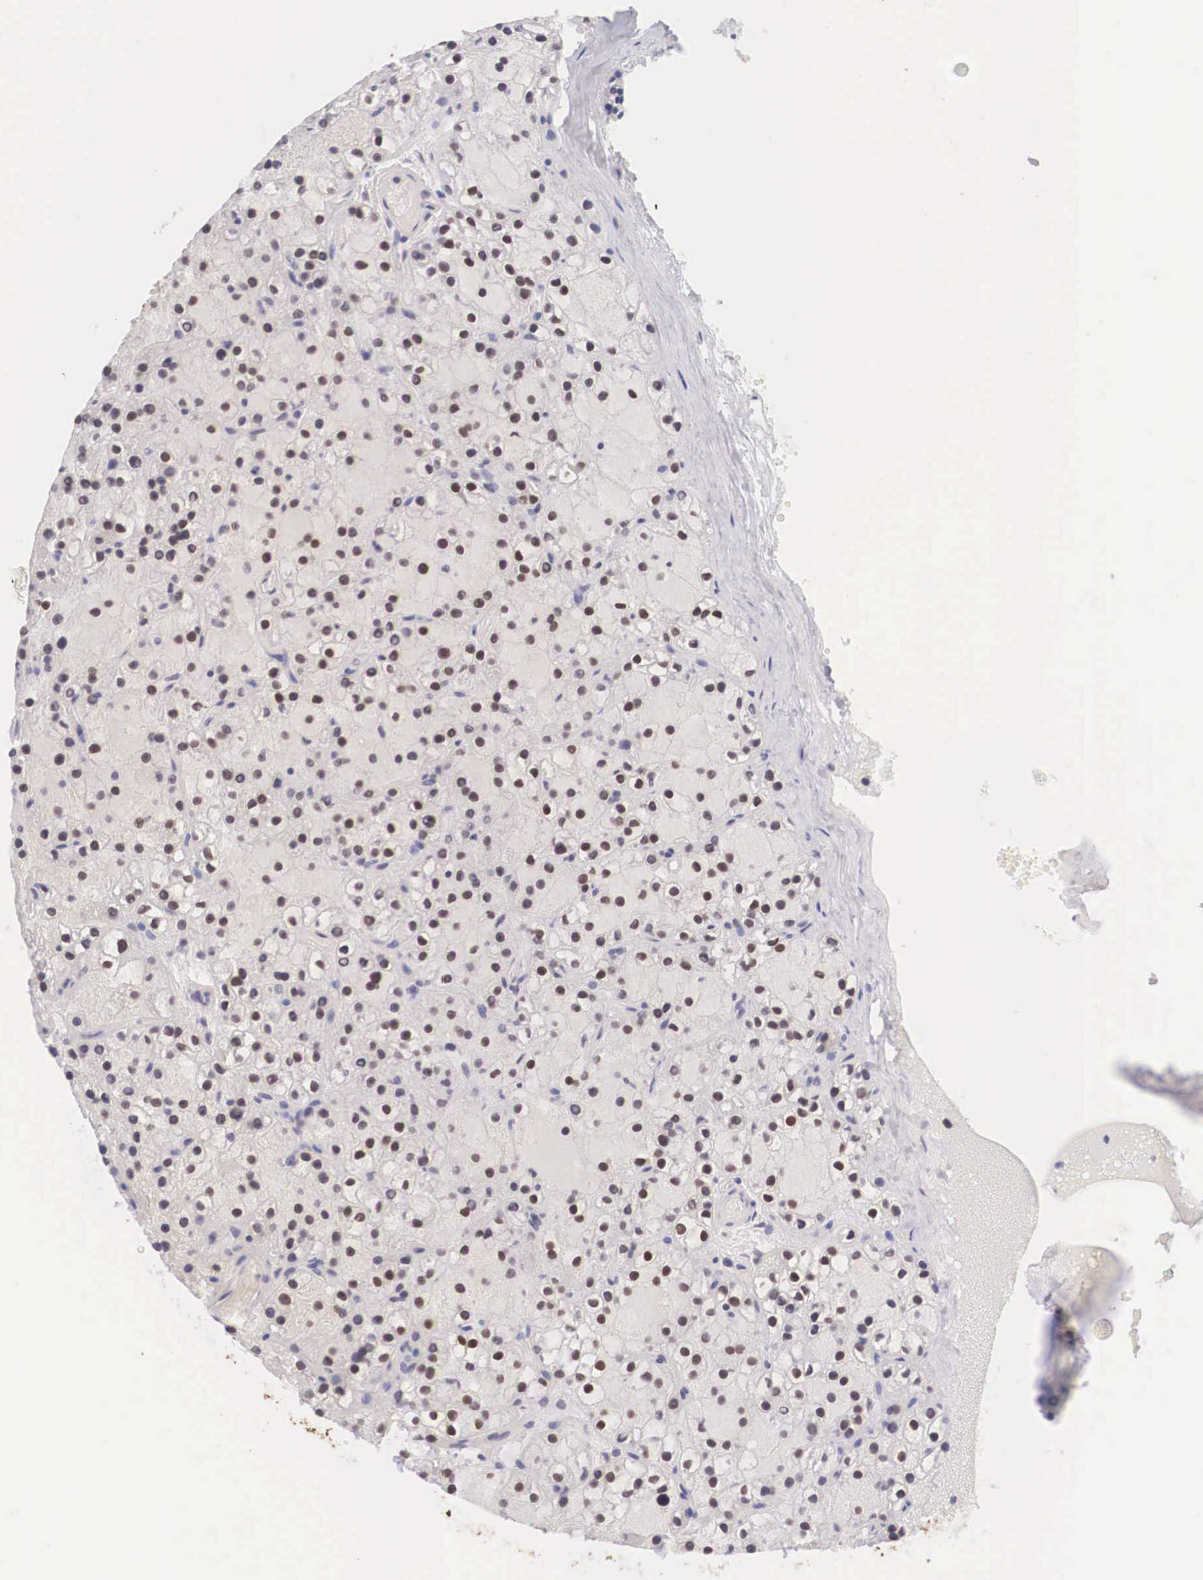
{"staining": {"intensity": "weak", "quantity": "25%-75%", "location": "nuclear"}, "tissue": "parathyroid gland", "cell_type": "Glandular cells", "image_type": "normal", "snomed": [{"axis": "morphology", "description": "Normal tissue, NOS"}, {"axis": "topography", "description": "Parathyroid gland"}], "caption": "IHC (DAB (3,3'-diaminobenzidine)) staining of normal parathyroid gland displays weak nuclear protein expression in approximately 25%-75% of glandular cells.", "gene": "ZNF275", "patient": {"sex": "female", "age": 71}}